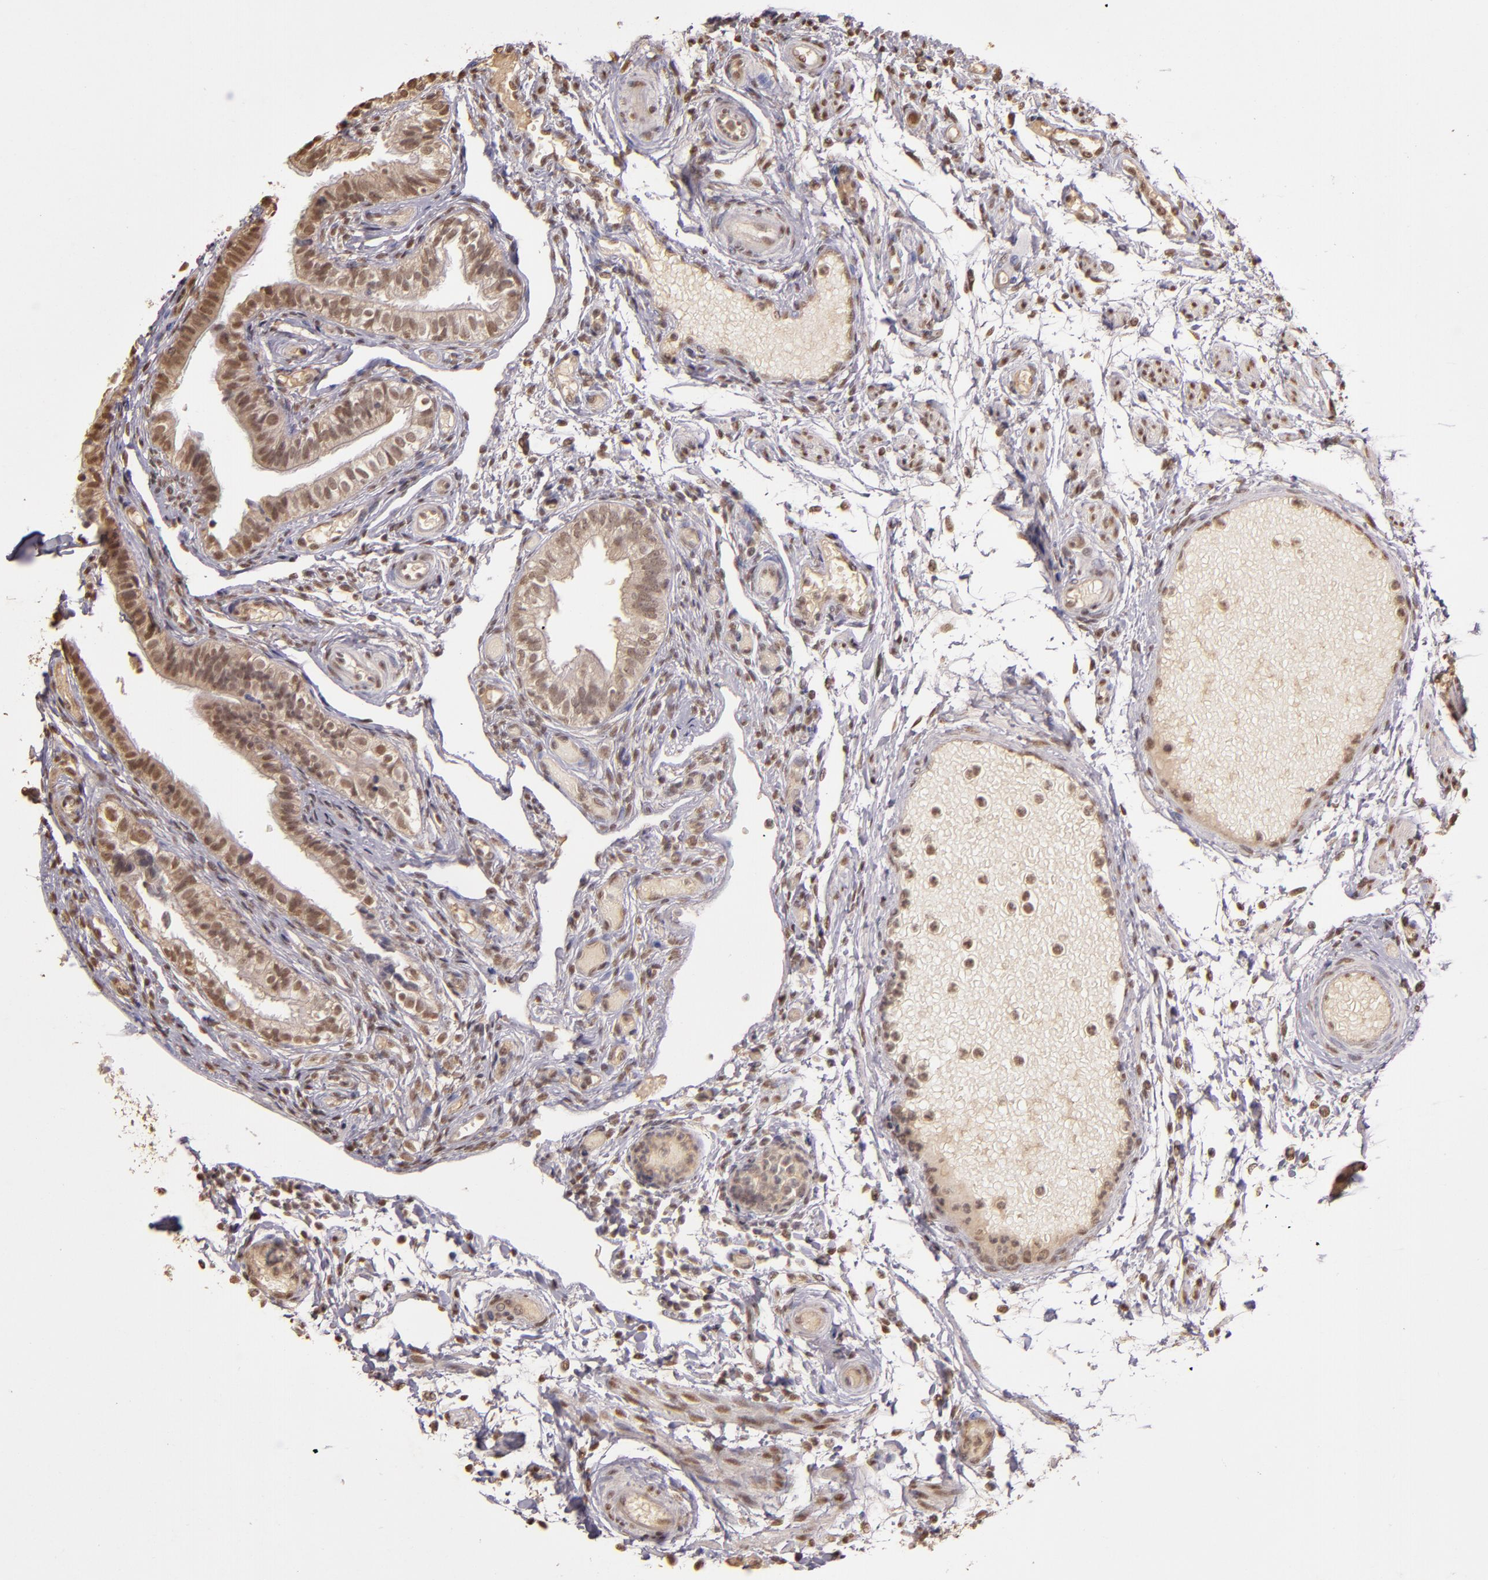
{"staining": {"intensity": "moderate", "quantity": ">75%", "location": "cytoplasmic/membranous,nuclear"}, "tissue": "fallopian tube", "cell_type": "Glandular cells", "image_type": "normal", "snomed": [{"axis": "morphology", "description": "Normal tissue, NOS"}, {"axis": "morphology", "description": "Dermoid, NOS"}, {"axis": "topography", "description": "Fallopian tube"}], "caption": "Immunohistochemistry (IHC) micrograph of normal fallopian tube stained for a protein (brown), which shows medium levels of moderate cytoplasmic/membranous,nuclear expression in approximately >75% of glandular cells.", "gene": "CUL1", "patient": {"sex": "female", "age": 33}}